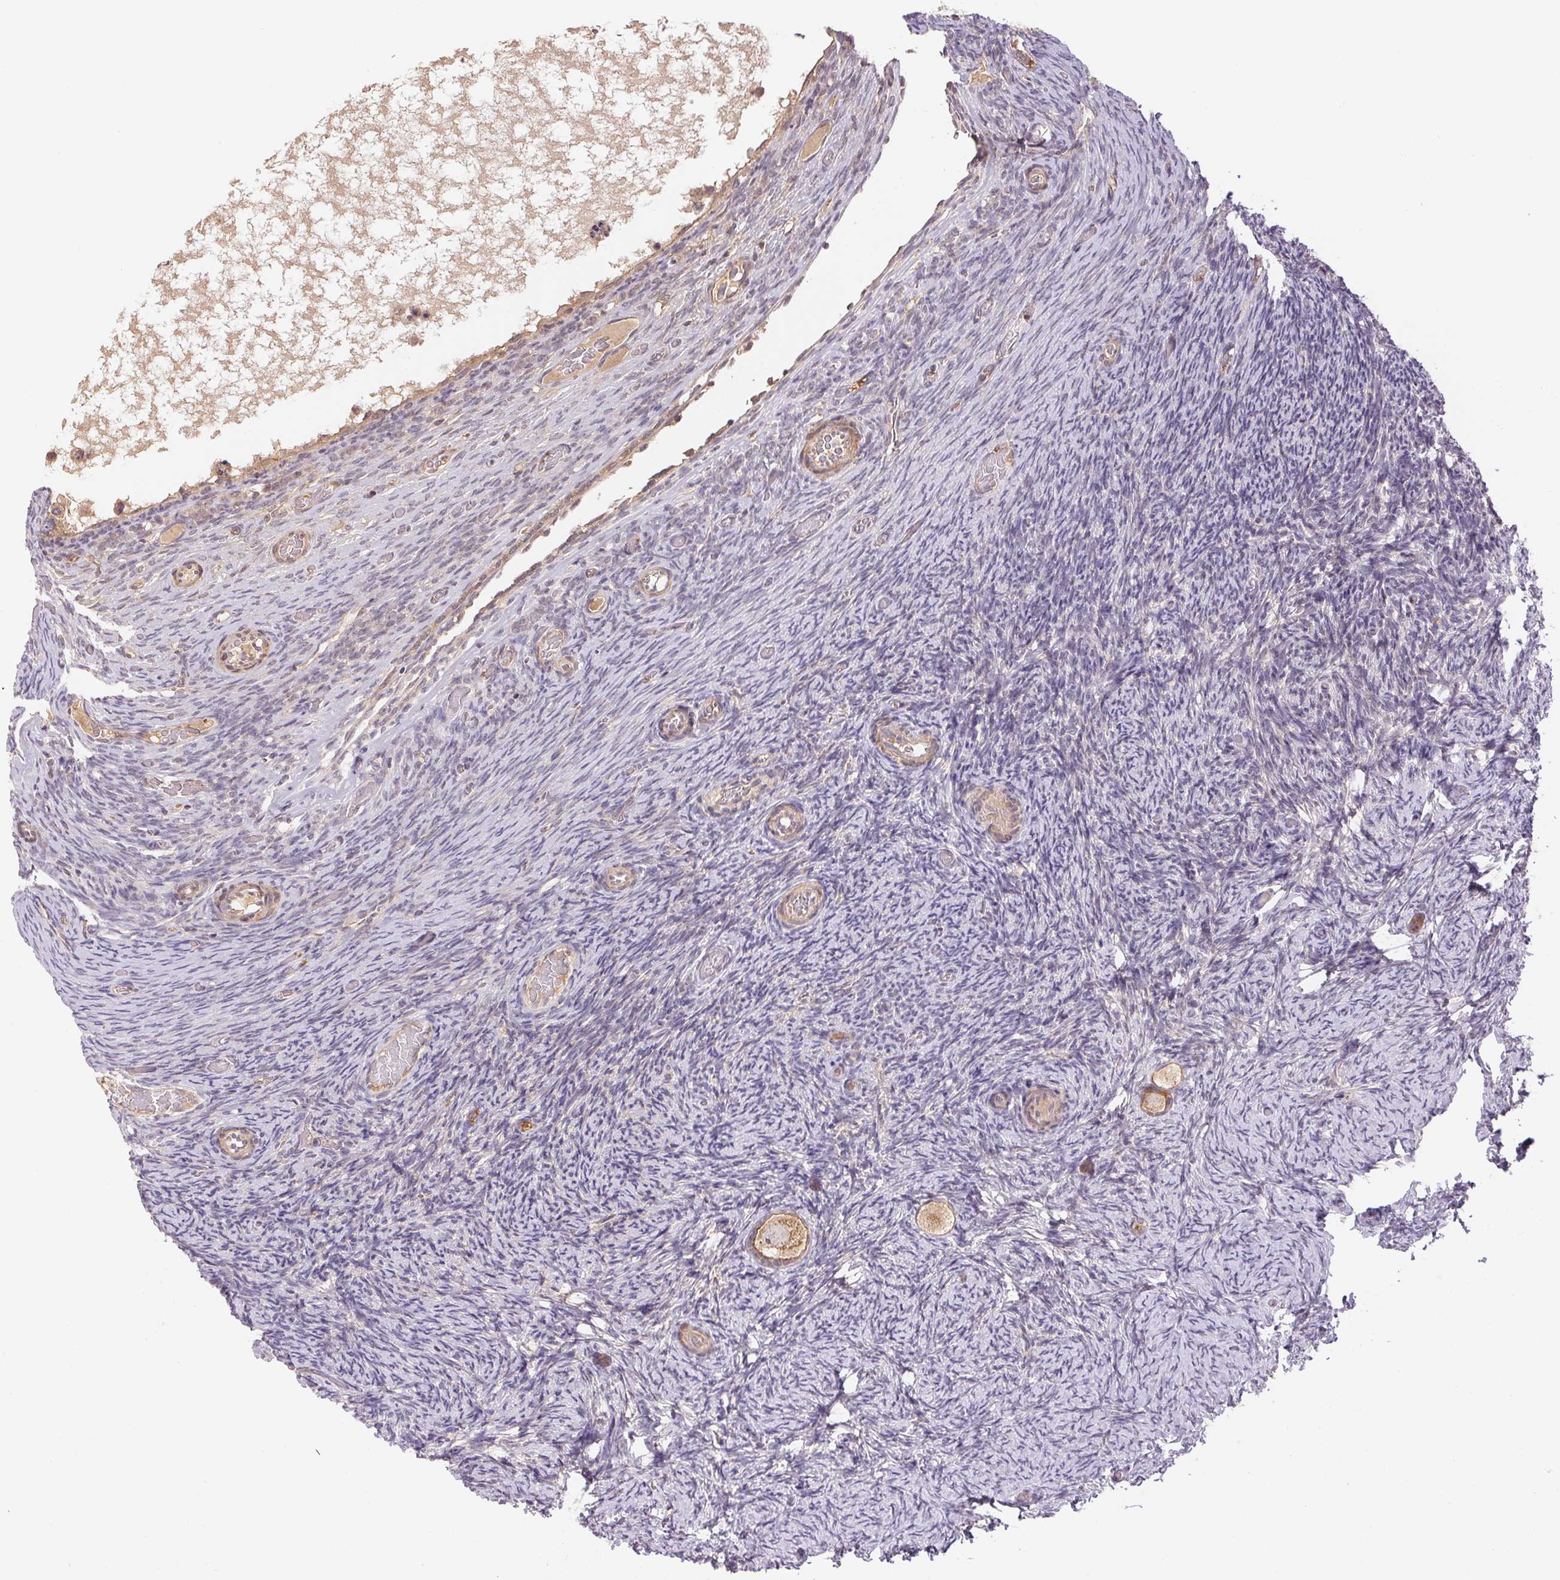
{"staining": {"intensity": "moderate", "quantity": ">75%", "location": "cytoplasmic/membranous"}, "tissue": "ovary", "cell_type": "Follicle cells", "image_type": "normal", "snomed": [{"axis": "morphology", "description": "Normal tissue, NOS"}, {"axis": "topography", "description": "Ovary"}], "caption": "Moderate cytoplasmic/membranous protein expression is present in about >75% of follicle cells in ovary.", "gene": "BNIP5", "patient": {"sex": "female", "age": 34}}